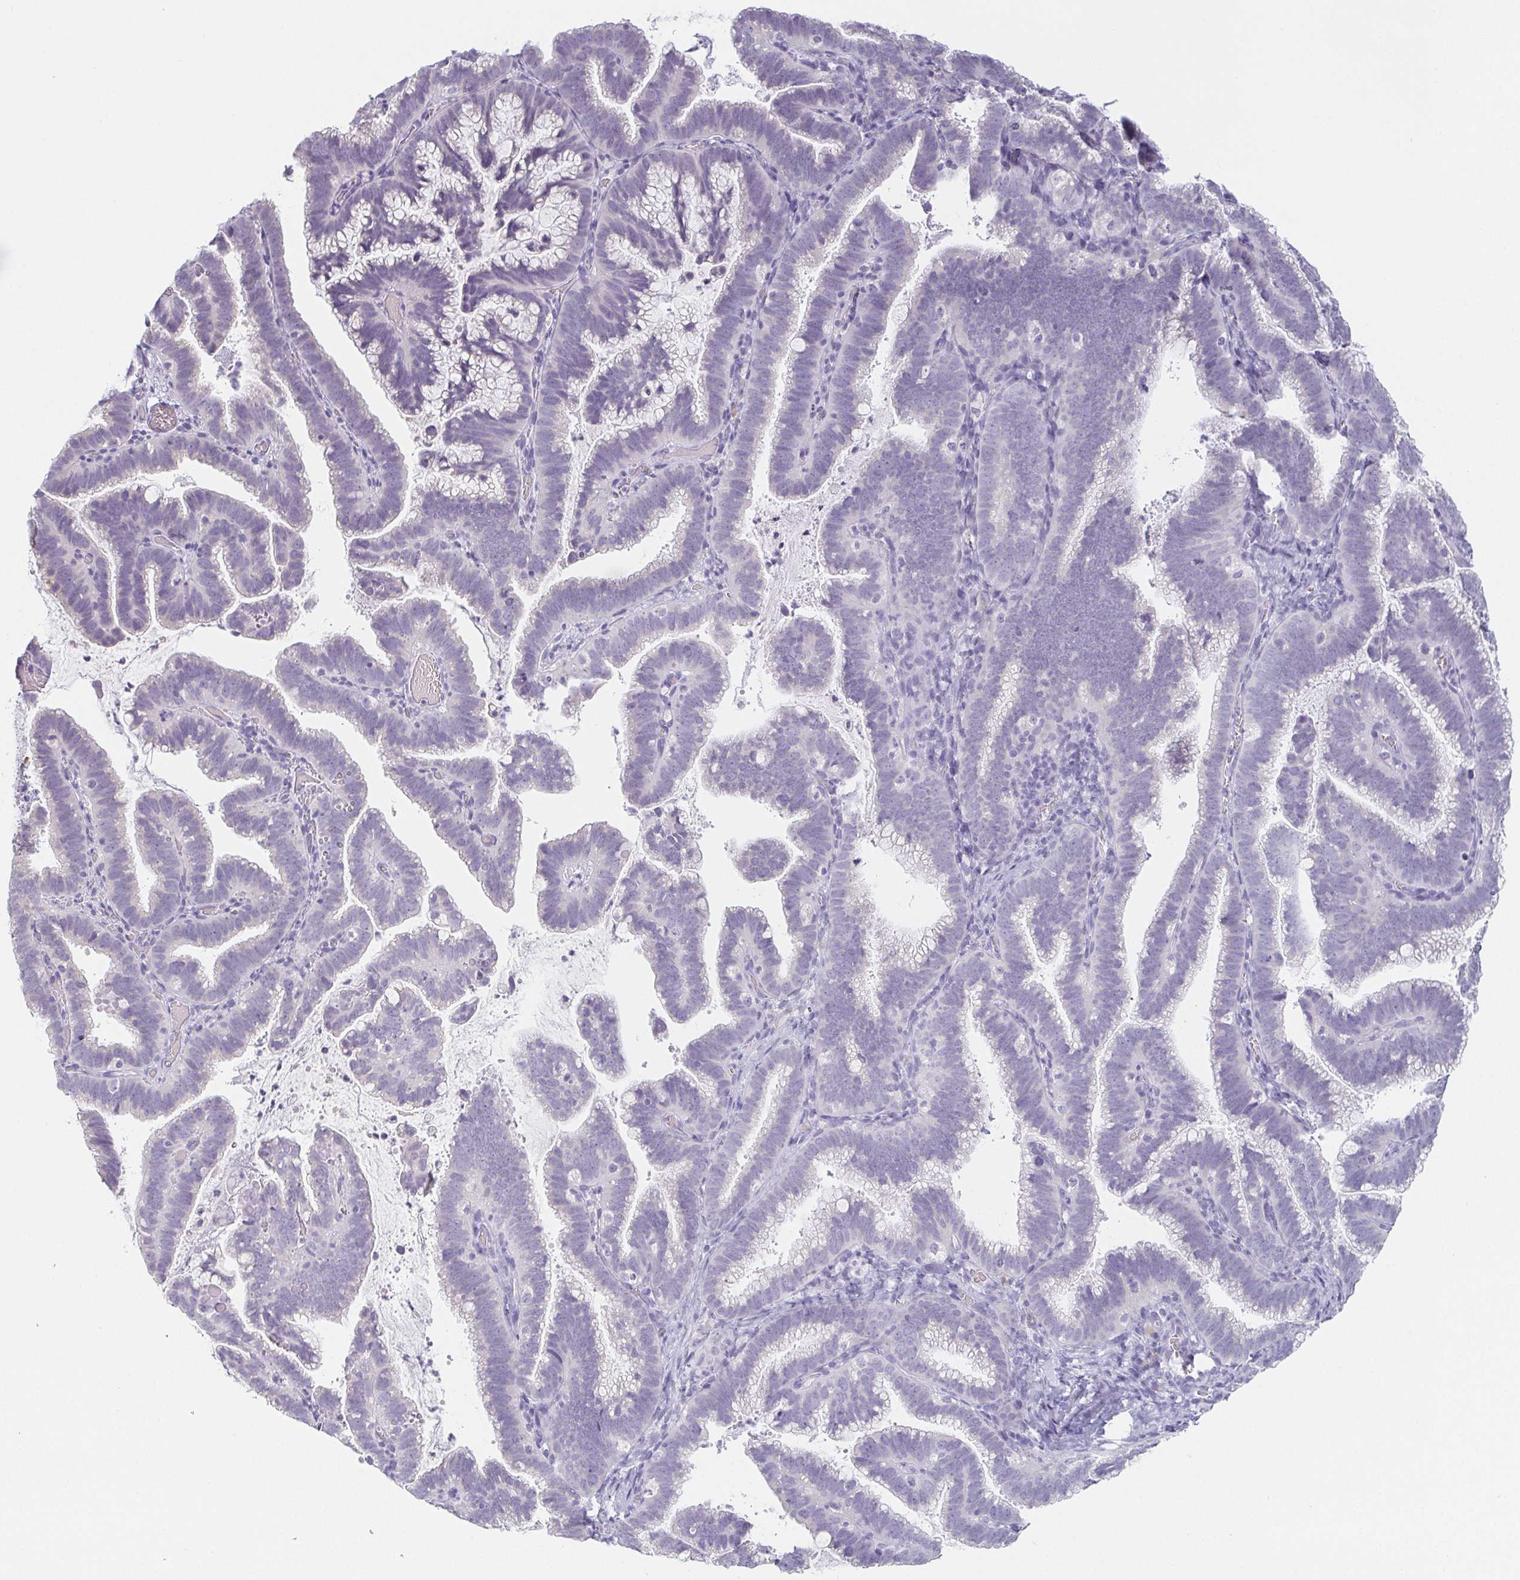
{"staining": {"intensity": "negative", "quantity": "none", "location": "none"}, "tissue": "cervical cancer", "cell_type": "Tumor cells", "image_type": "cancer", "snomed": [{"axis": "morphology", "description": "Adenocarcinoma, NOS"}, {"axis": "topography", "description": "Cervix"}], "caption": "This micrograph is of cervical cancer stained with immunohistochemistry to label a protein in brown with the nuclei are counter-stained blue. There is no staining in tumor cells.", "gene": "PRR27", "patient": {"sex": "female", "age": 61}}